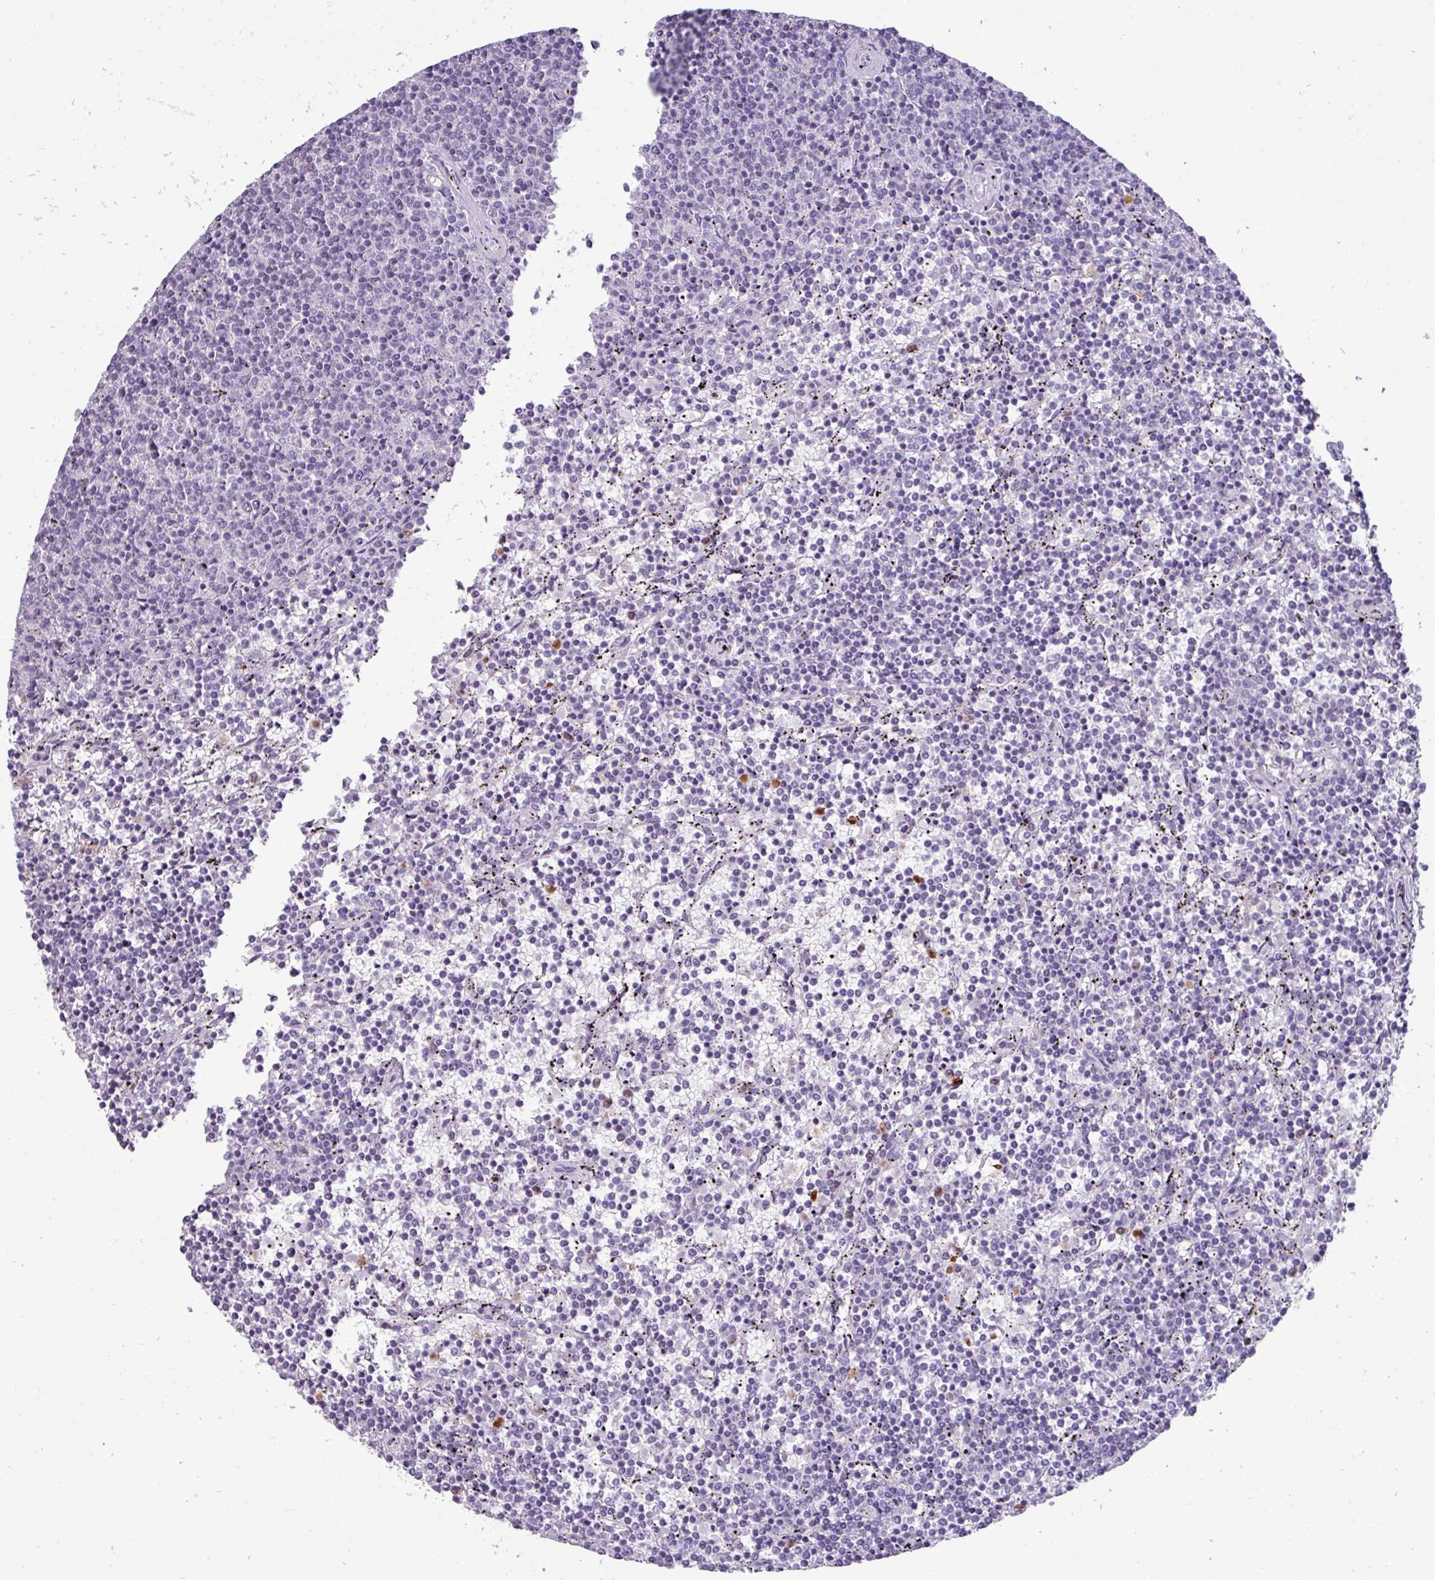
{"staining": {"intensity": "negative", "quantity": "none", "location": "none"}, "tissue": "lymphoma", "cell_type": "Tumor cells", "image_type": "cancer", "snomed": [{"axis": "morphology", "description": "Malignant lymphoma, non-Hodgkin's type, Low grade"}, {"axis": "topography", "description": "Spleen"}], "caption": "There is no significant expression in tumor cells of lymphoma.", "gene": "TRIM39", "patient": {"sex": "female", "age": 50}}